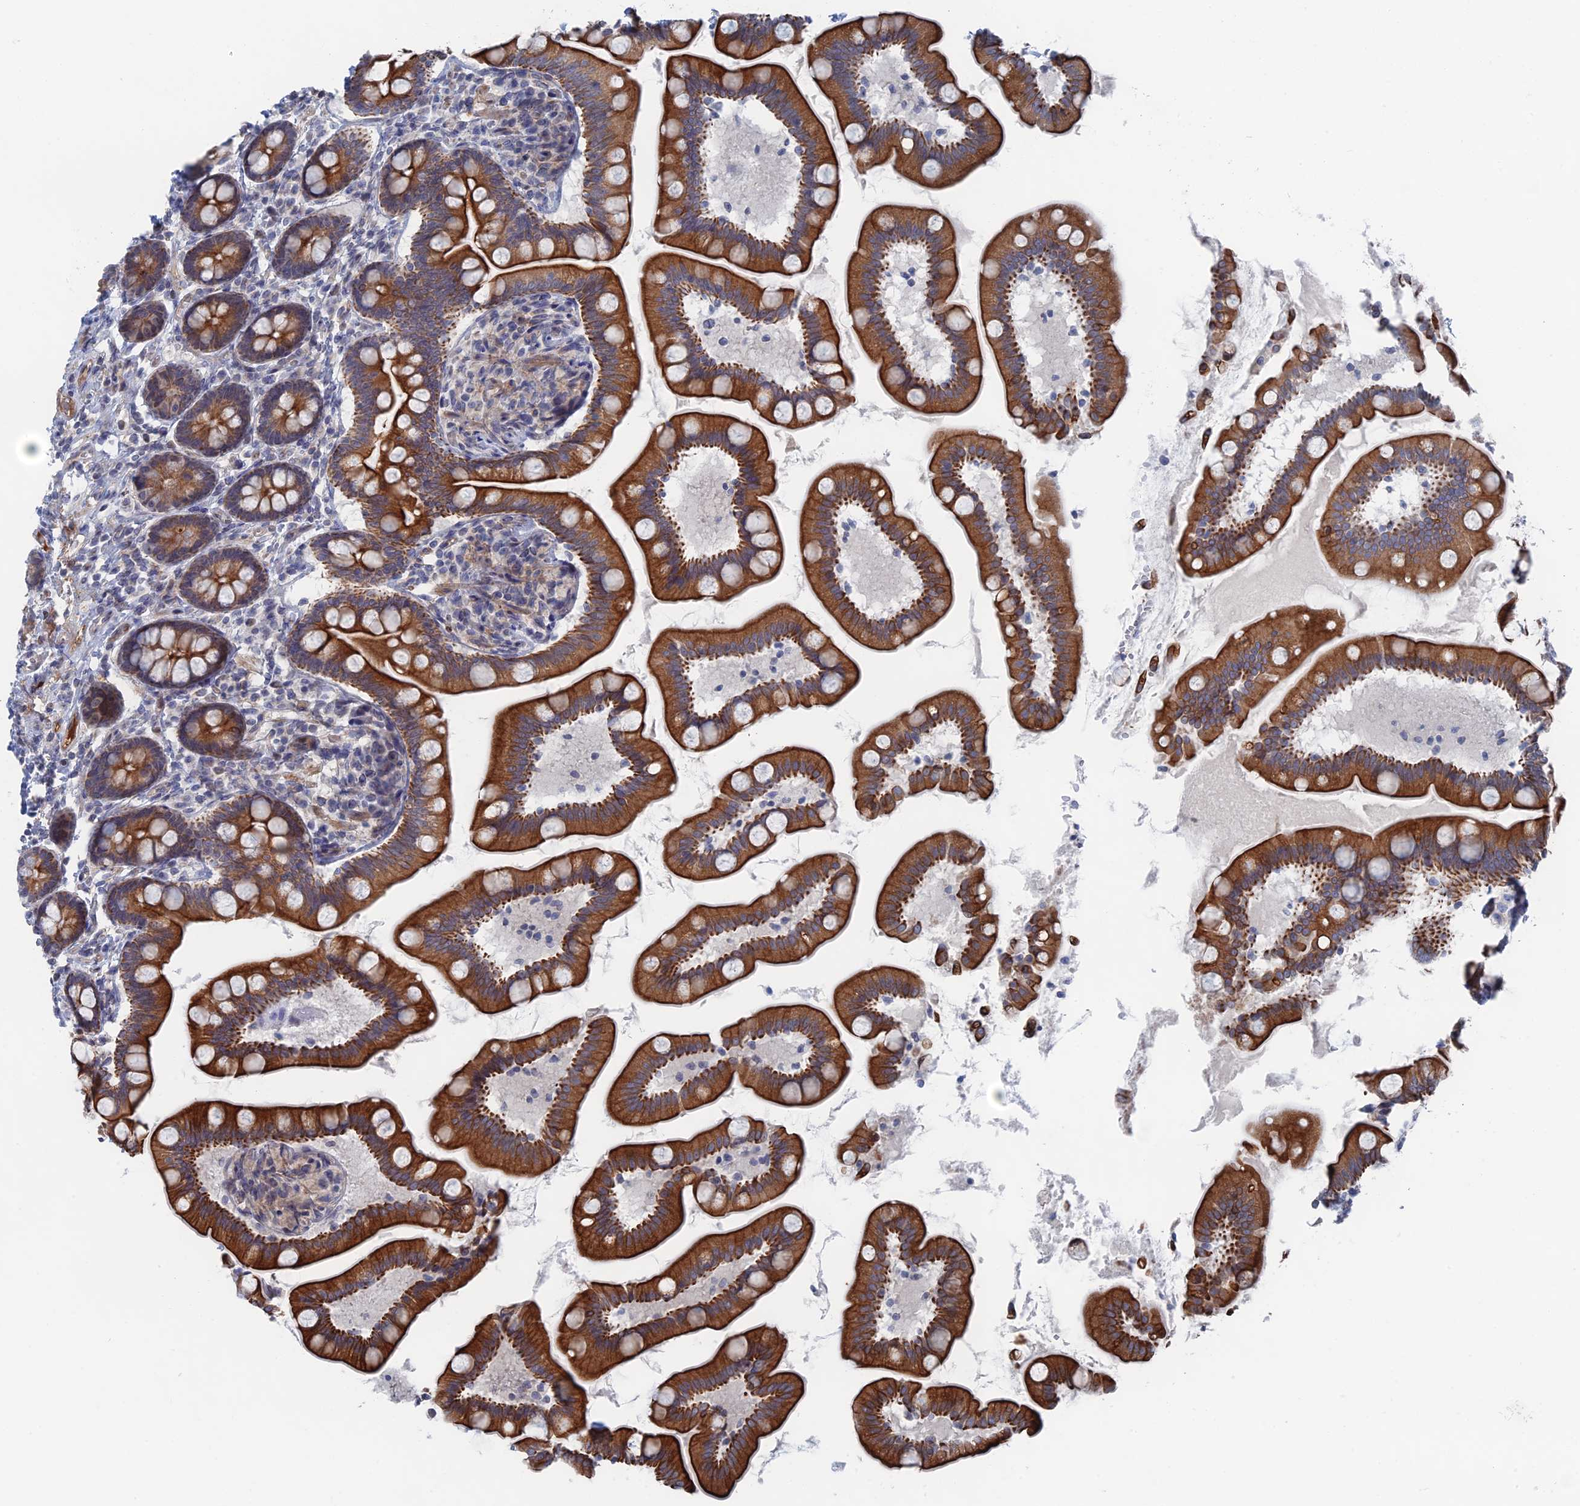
{"staining": {"intensity": "strong", "quantity": ">75%", "location": "cytoplasmic/membranous"}, "tissue": "small intestine", "cell_type": "Glandular cells", "image_type": "normal", "snomed": [{"axis": "morphology", "description": "Normal tissue, NOS"}, {"axis": "topography", "description": "Small intestine"}], "caption": "Benign small intestine displays strong cytoplasmic/membranous expression in about >75% of glandular cells, visualized by immunohistochemistry.", "gene": "IL7", "patient": {"sex": "female", "age": 64}}